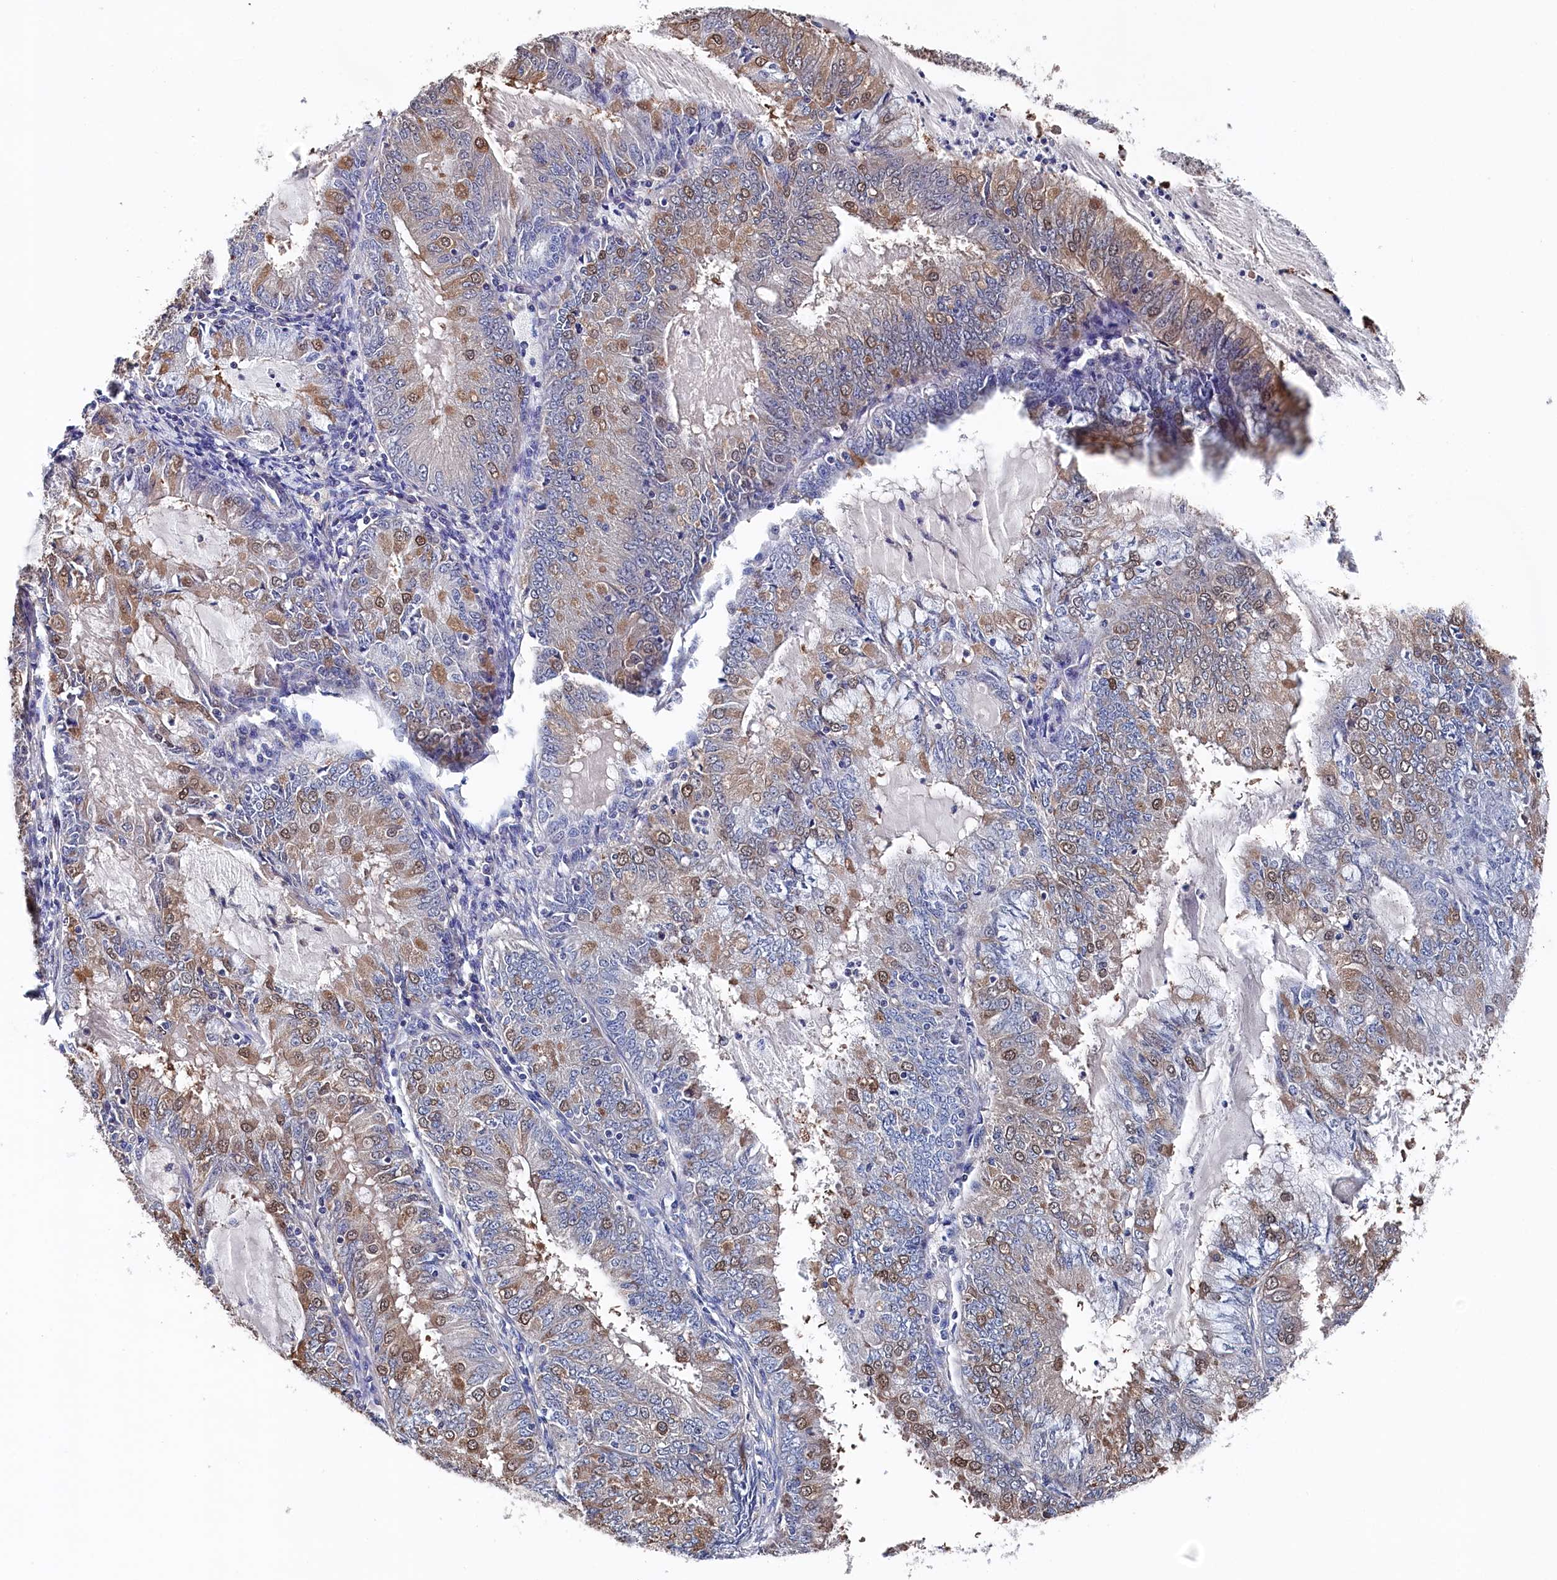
{"staining": {"intensity": "moderate", "quantity": "25%-75%", "location": "cytoplasmic/membranous"}, "tissue": "endometrial cancer", "cell_type": "Tumor cells", "image_type": "cancer", "snomed": [{"axis": "morphology", "description": "Adenocarcinoma, NOS"}, {"axis": "topography", "description": "Endometrium"}], "caption": "Endometrial adenocarcinoma stained with DAB (3,3'-diaminobenzidine) IHC demonstrates medium levels of moderate cytoplasmic/membranous expression in about 25%-75% of tumor cells.", "gene": "BHMT", "patient": {"sex": "female", "age": 57}}